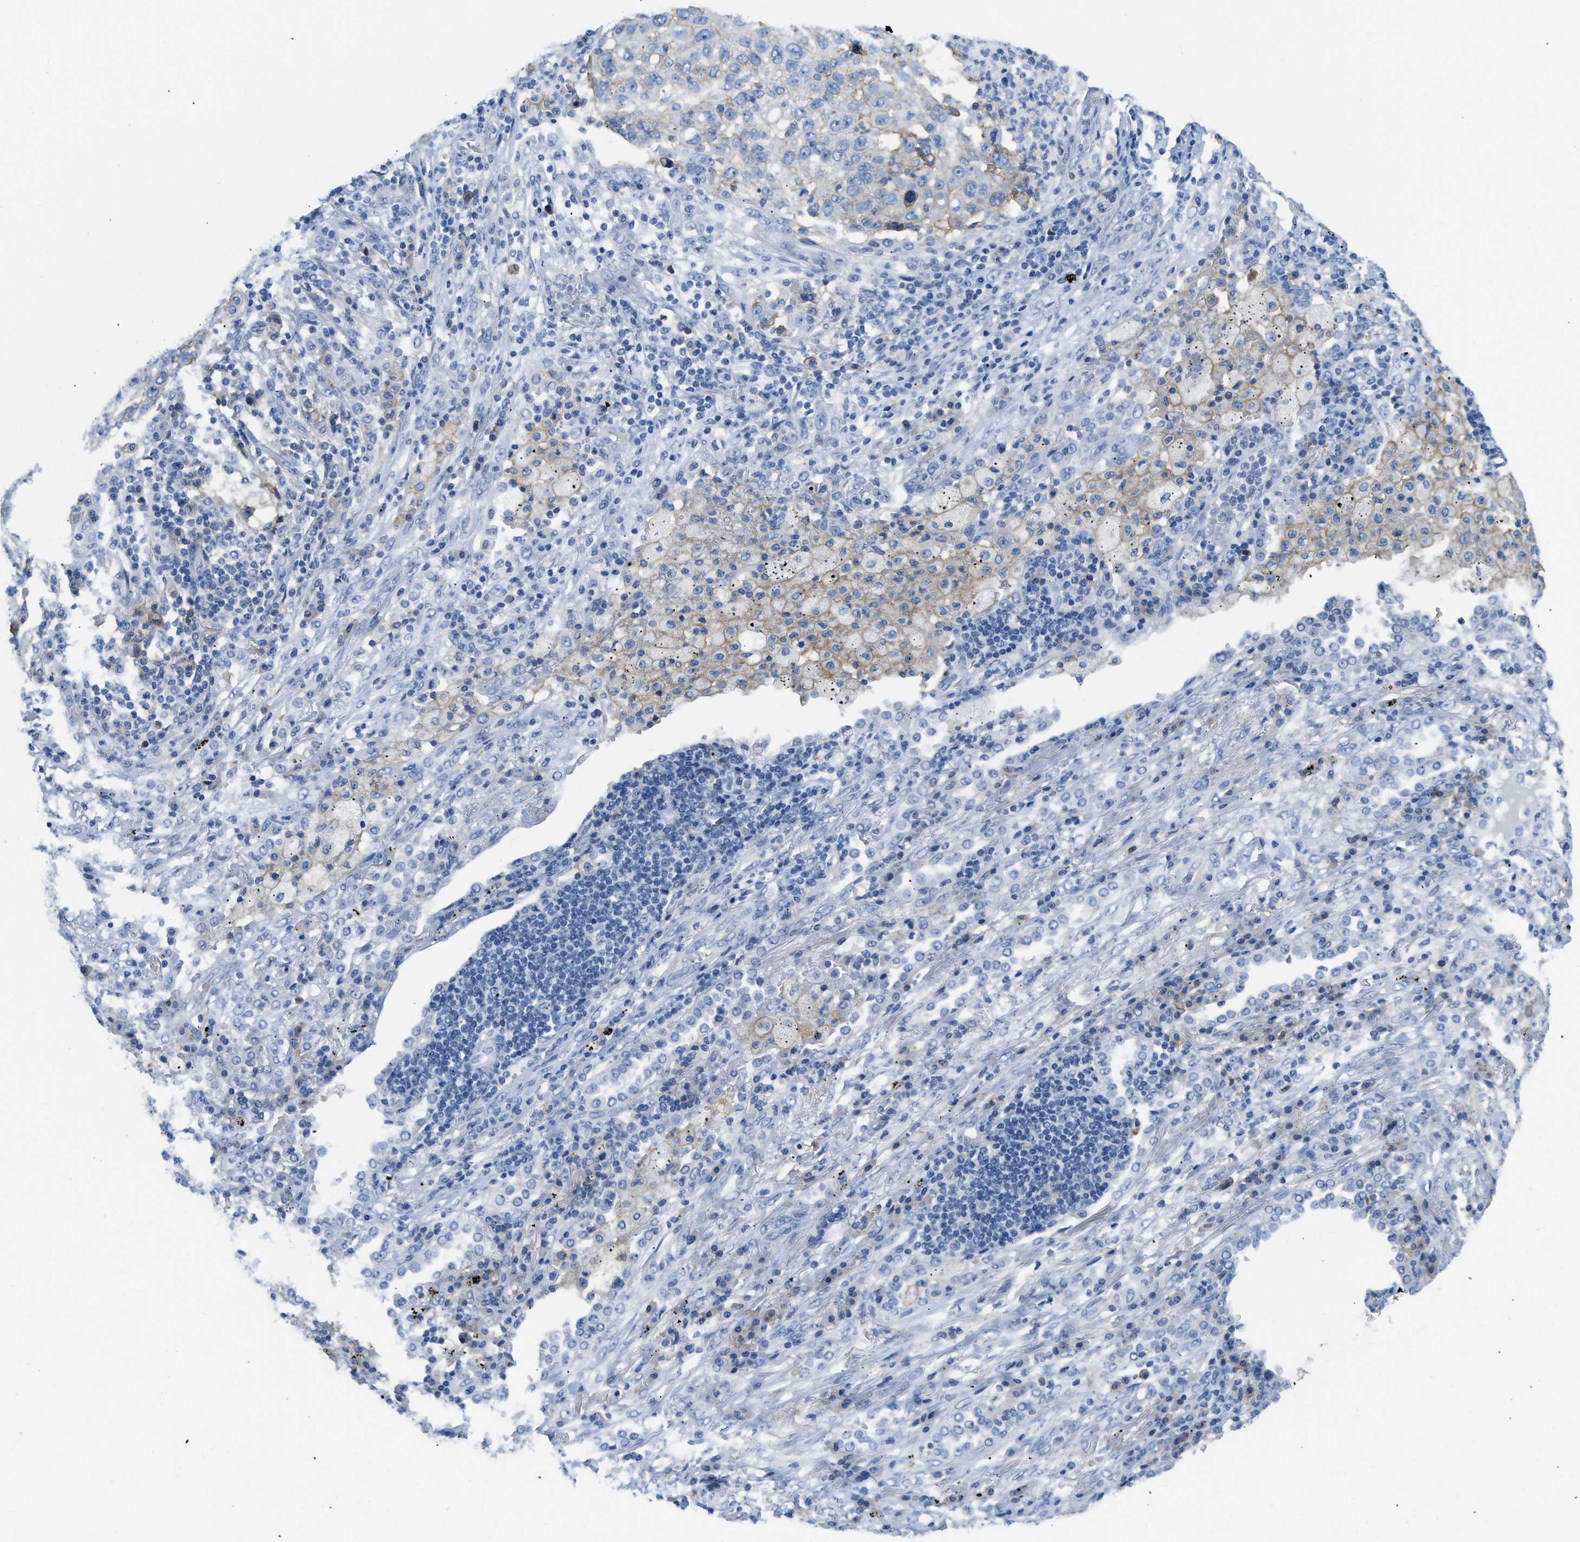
{"staining": {"intensity": "weak", "quantity": ">75%", "location": "cytoplasmic/membranous"}, "tissue": "lung cancer", "cell_type": "Tumor cells", "image_type": "cancer", "snomed": [{"axis": "morphology", "description": "Squamous cell carcinoma, NOS"}, {"axis": "topography", "description": "Lung"}], "caption": "Protein expression analysis of human lung cancer (squamous cell carcinoma) reveals weak cytoplasmic/membranous staining in approximately >75% of tumor cells.", "gene": "SLC3A2", "patient": {"sex": "female", "age": 63}}